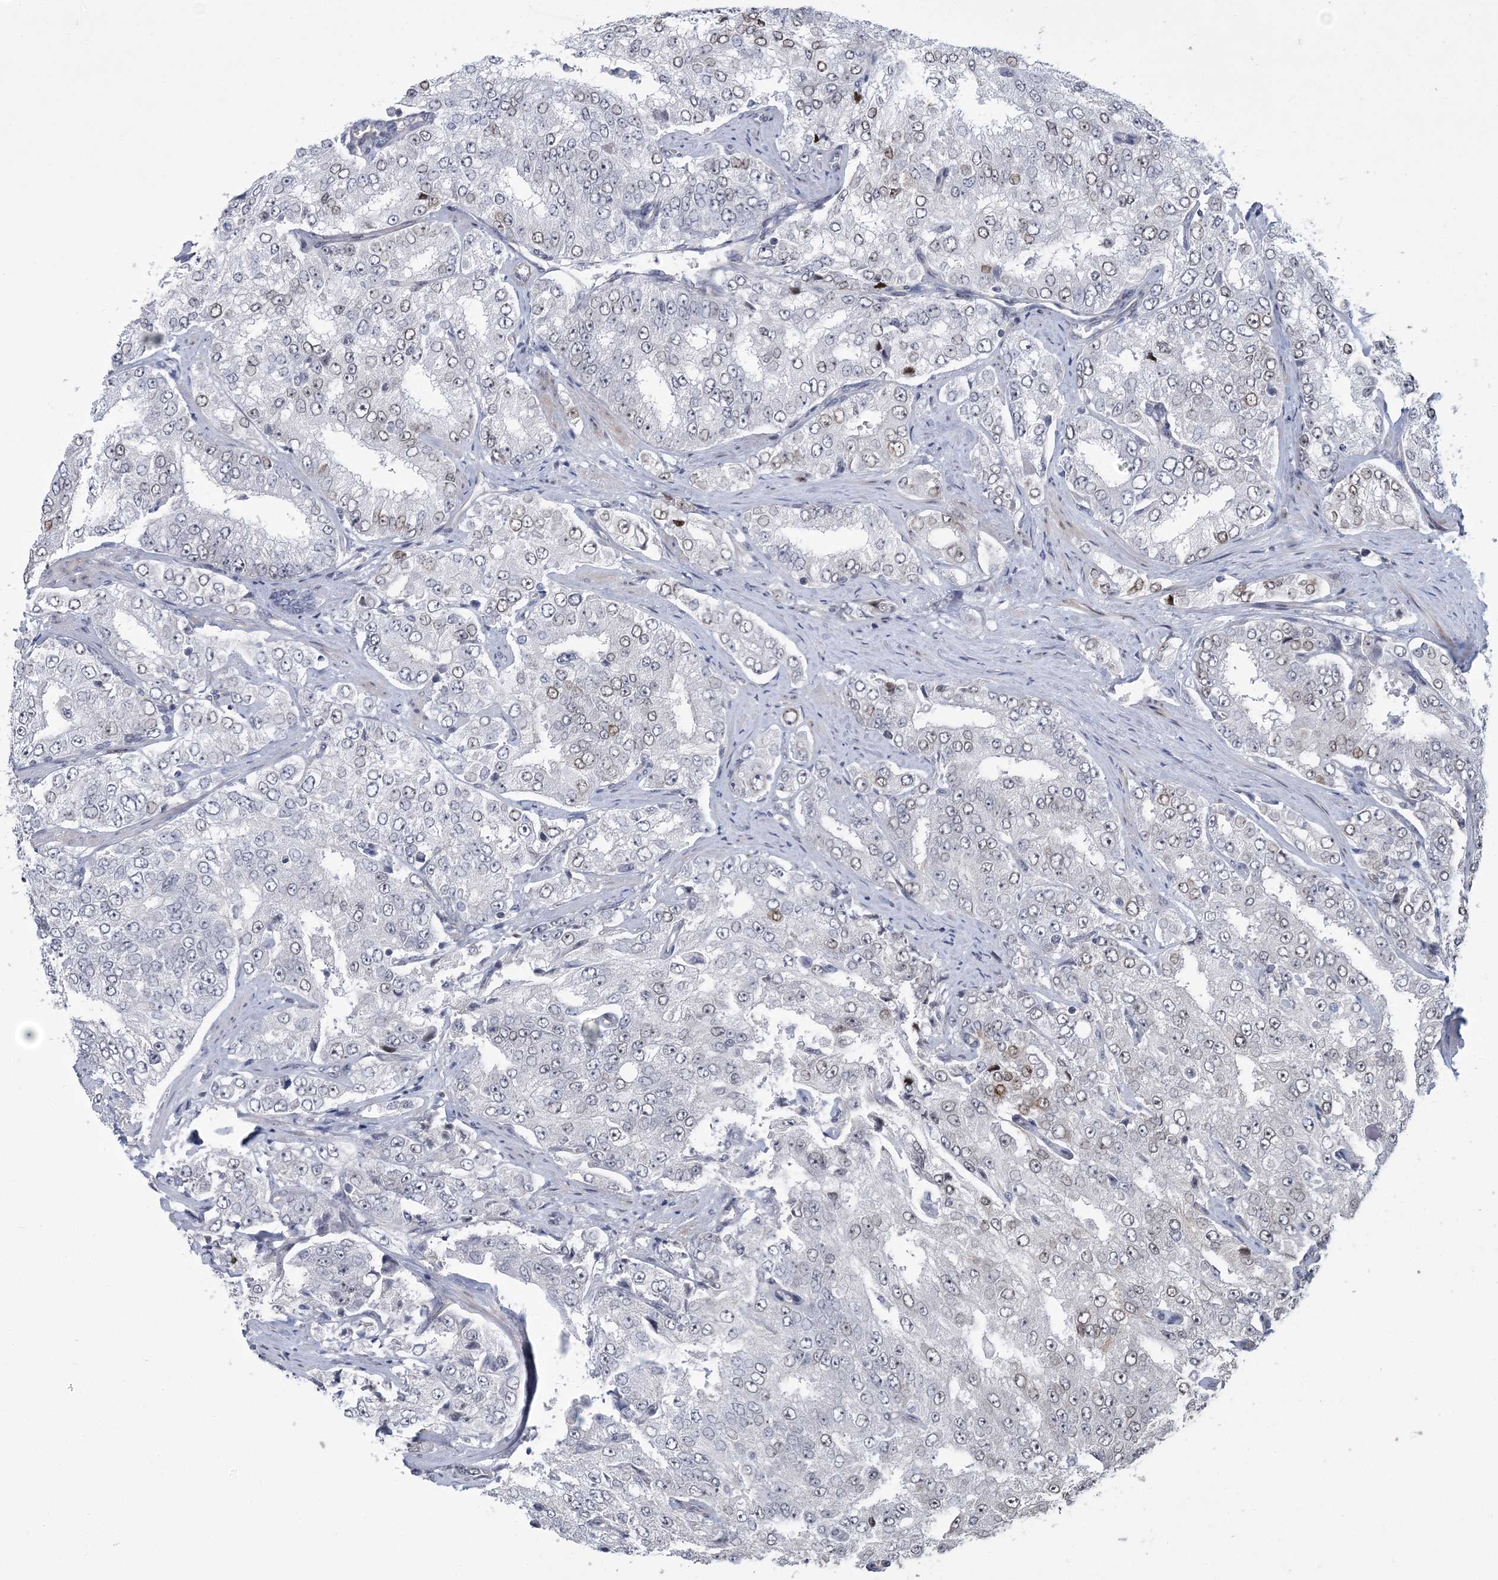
{"staining": {"intensity": "moderate", "quantity": "25%-75%", "location": "nuclear"}, "tissue": "prostate cancer", "cell_type": "Tumor cells", "image_type": "cancer", "snomed": [{"axis": "morphology", "description": "Adenocarcinoma, High grade"}, {"axis": "topography", "description": "Prostate"}], "caption": "DAB (3,3'-diaminobenzidine) immunohistochemical staining of human prostate cancer (adenocarcinoma (high-grade)) reveals moderate nuclear protein expression in about 25%-75% of tumor cells. The staining is performed using DAB brown chromogen to label protein expression. The nuclei are counter-stained blue using hematoxylin.", "gene": "HOMEZ", "patient": {"sex": "male", "age": 58}}